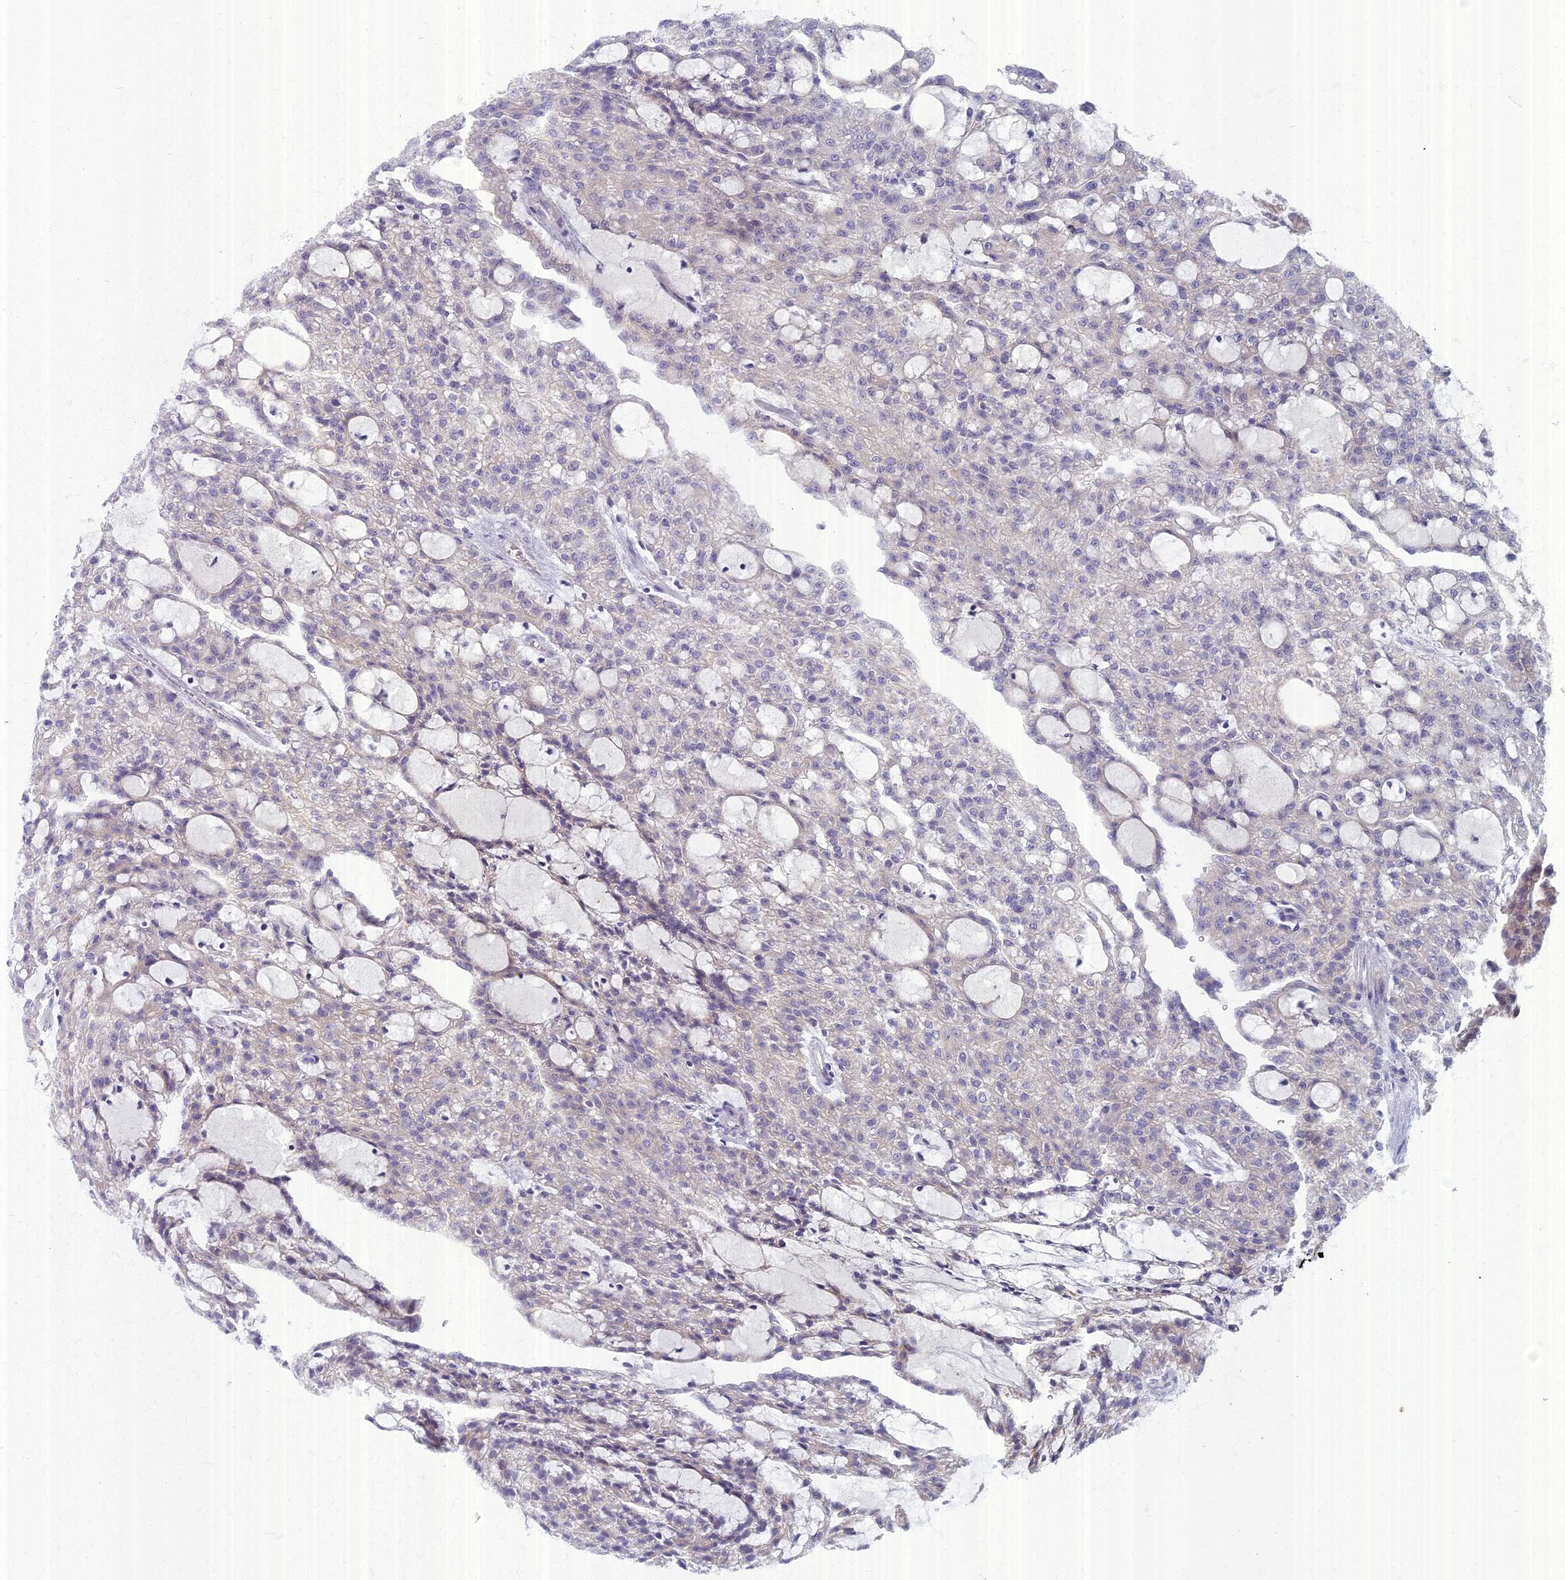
{"staining": {"intensity": "moderate", "quantity": "<25%", "location": "cytoplasmic/membranous"}, "tissue": "renal cancer", "cell_type": "Tumor cells", "image_type": "cancer", "snomed": [{"axis": "morphology", "description": "Adenocarcinoma, NOS"}, {"axis": "topography", "description": "Kidney"}], "caption": "Renal adenocarcinoma stained with a brown dye shows moderate cytoplasmic/membranous positive positivity in approximately <25% of tumor cells.", "gene": "AP4E1", "patient": {"sex": "male", "age": 63}}